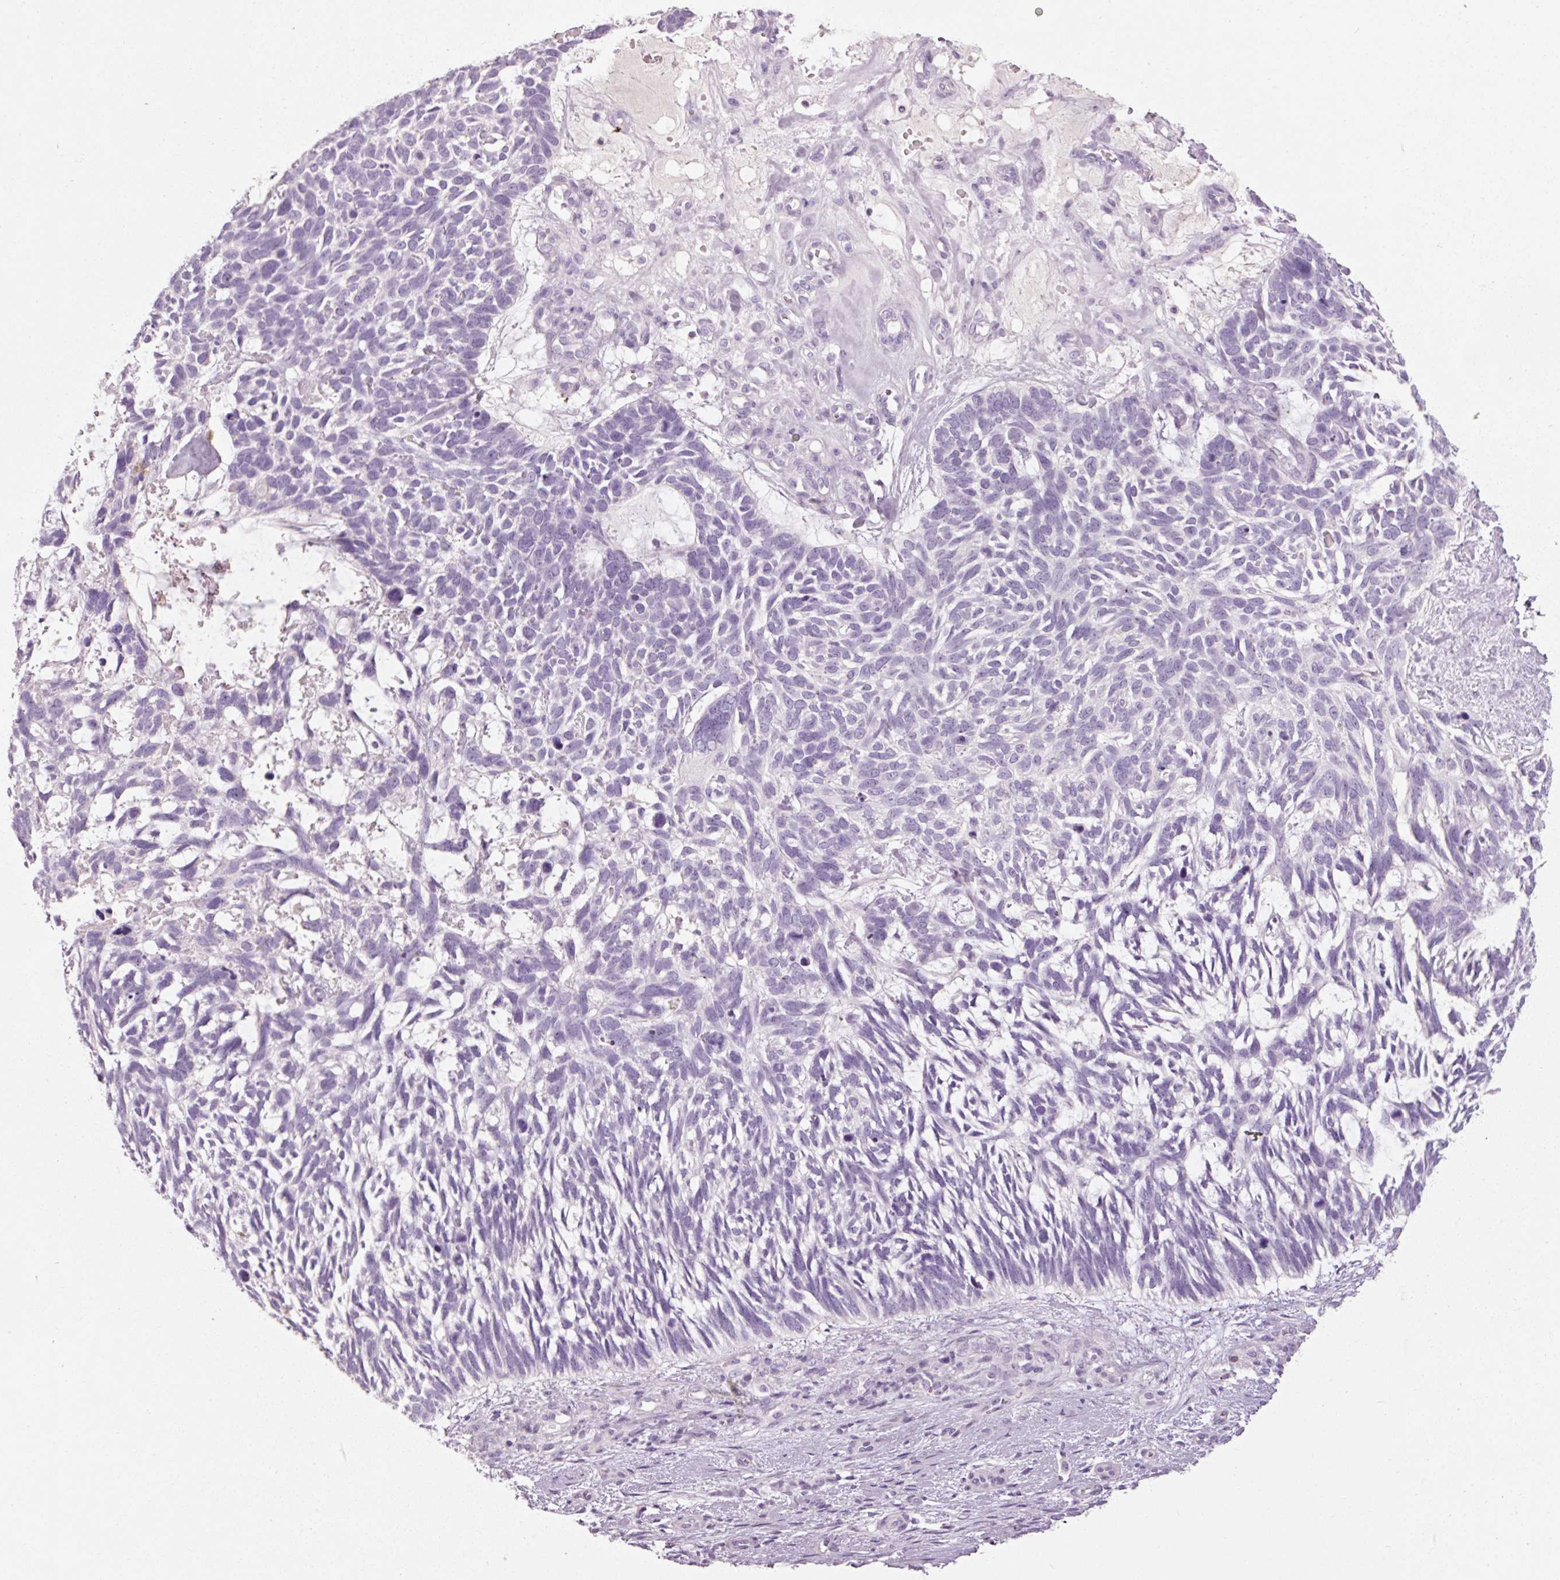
{"staining": {"intensity": "negative", "quantity": "none", "location": "none"}, "tissue": "skin cancer", "cell_type": "Tumor cells", "image_type": "cancer", "snomed": [{"axis": "morphology", "description": "Basal cell carcinoma"}, {"axis": "topography", "description": "Skin"}], "caption": "Human basal cell carcinoma (skin) stained for a protein using immunohistochemistry (IHC) reveals no positivity in tumor cells.", "gene": "MUC5AC", "patient": {"sex": "male", "age": 88}}